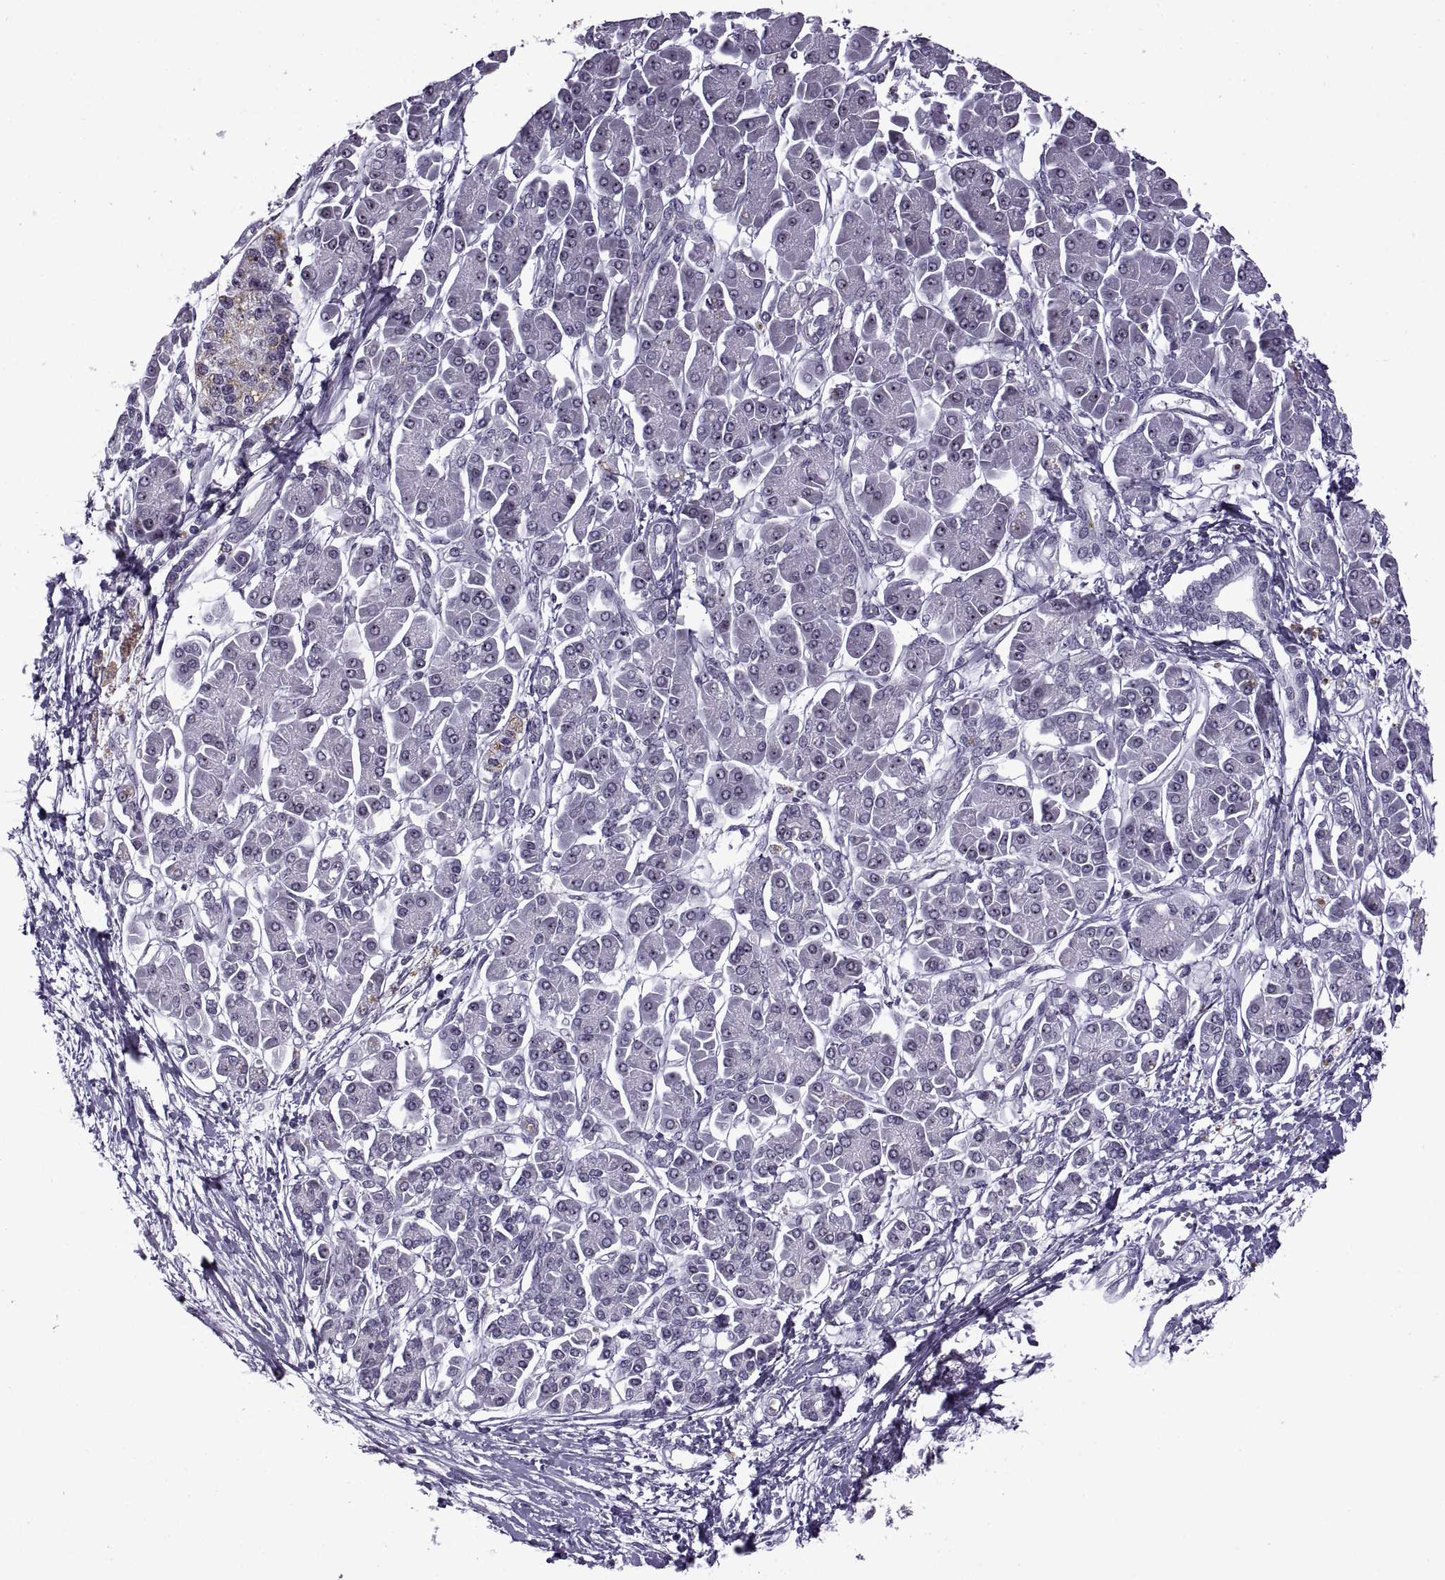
{"staining": {"intensity": "negative", "quantity": "none", "location": "none"}, "tissue": "pancreatic cancer", "cell_type": "Tumor cells", "image_type": "cancer", "snomed": [{"axis": "morphology", "description": "Adenocarcinoma, NOS"}, {"axis": "topography", "description": "Pancreas"}], "caption": "This is an IHC photomicrograph of pancreatic cancer. There is no staining in tumor cells.", "gene": "SINHCAF", "patient": {"sex": "female", "age": 77}}